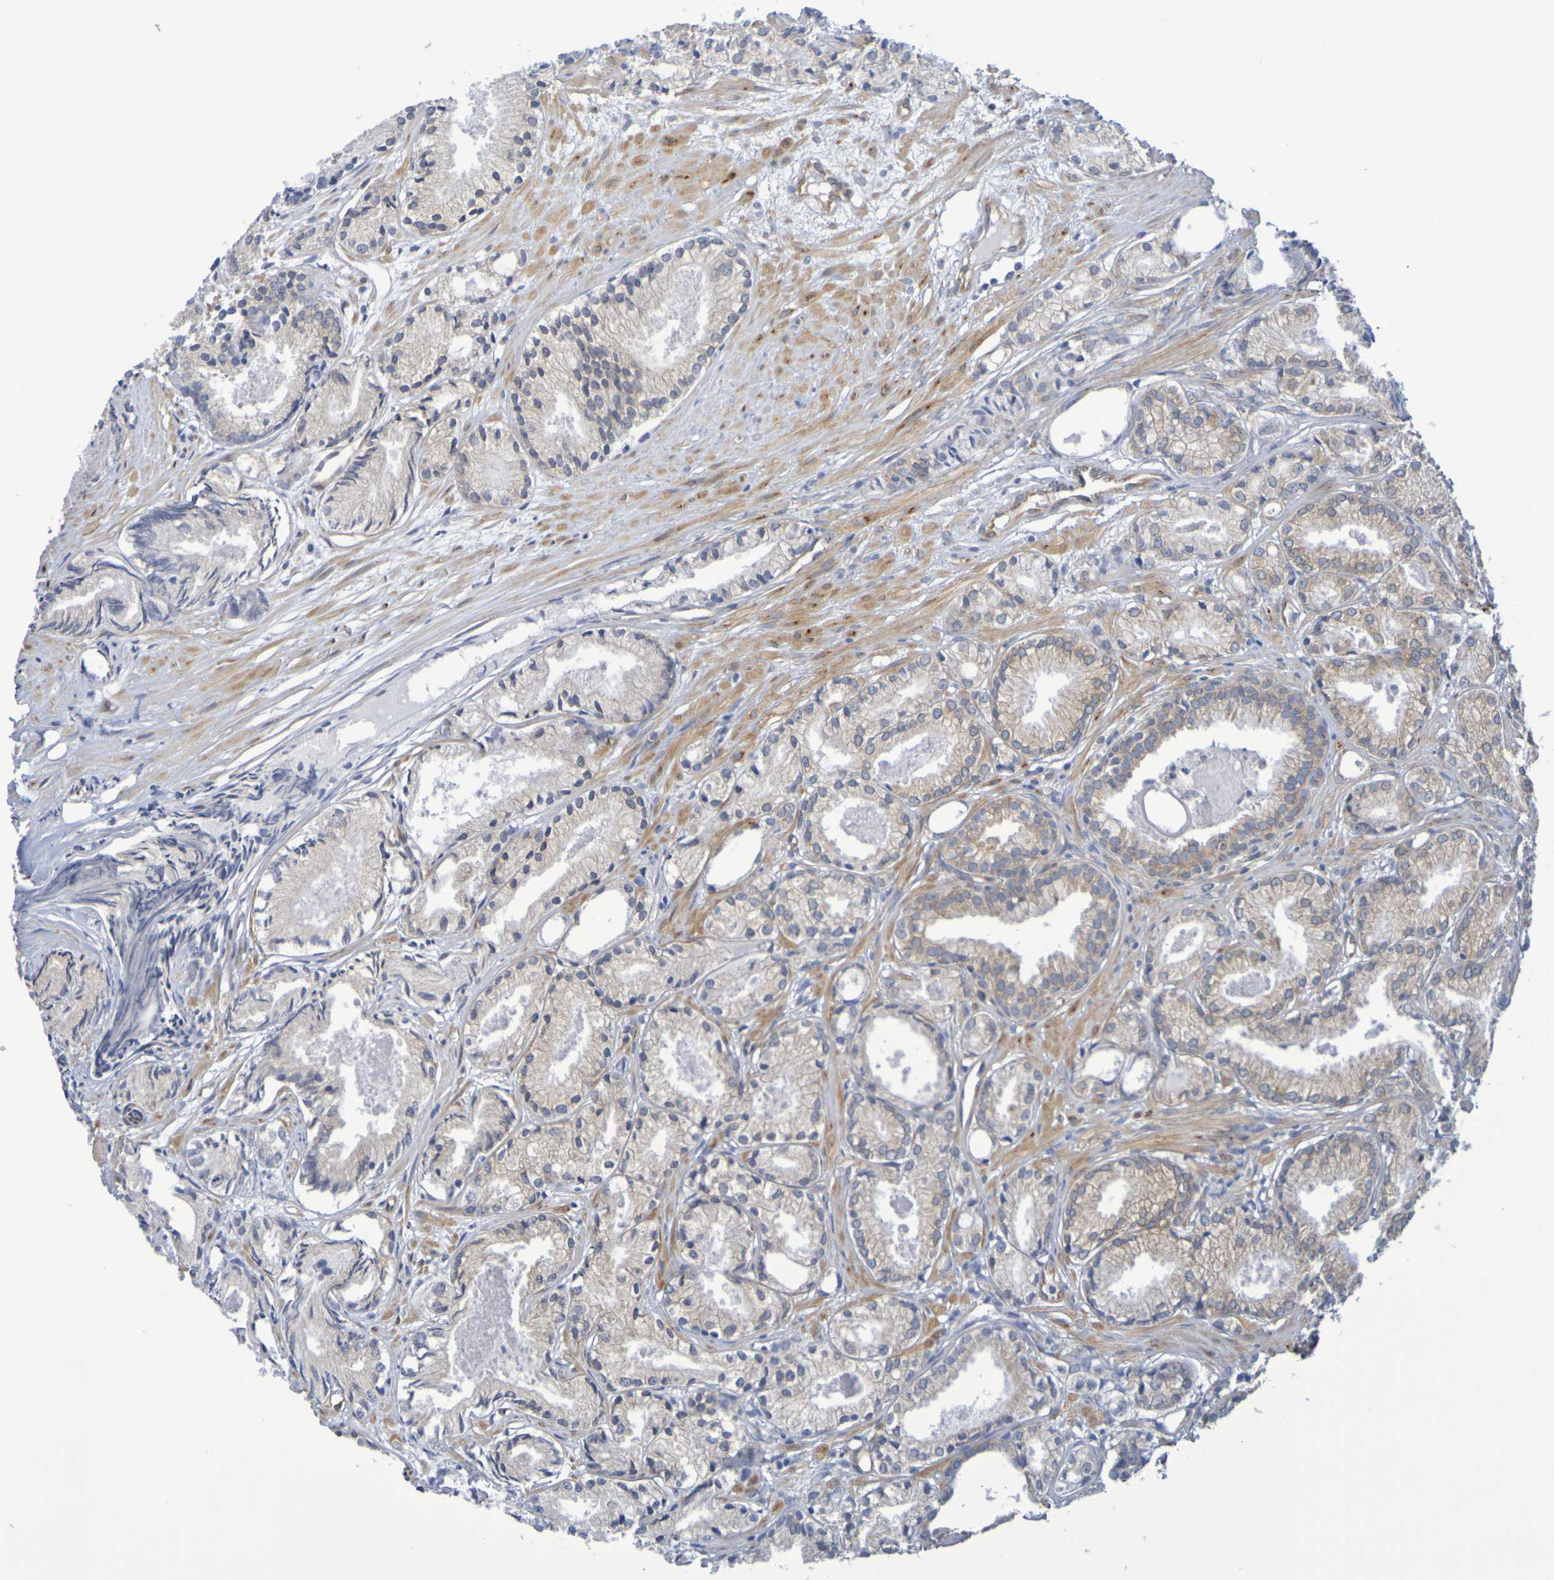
{"staining": {"intensity": "weak", "quantity": ">75%", "location": "cytoplasmic/membranous"}, "tissue": "prostate cancer", "cell_type": "Tumor cells", "image_type": "cancer", "snomed": [{"axis": "morphology", "description": "Adenocarcinoma, Low grade"}, {"axis": "topography", "description": "Prostate"}], "caption": "This histopathology image reveals immunohistochemistry (IHC) staining of low-grade adenocarcinoma (prostate), with low weak cytoplasmic/membranous positivity in about >75% of tumor cells.", "gene": "TMCC3", "patient": {"sex": "male", "age": 72}}